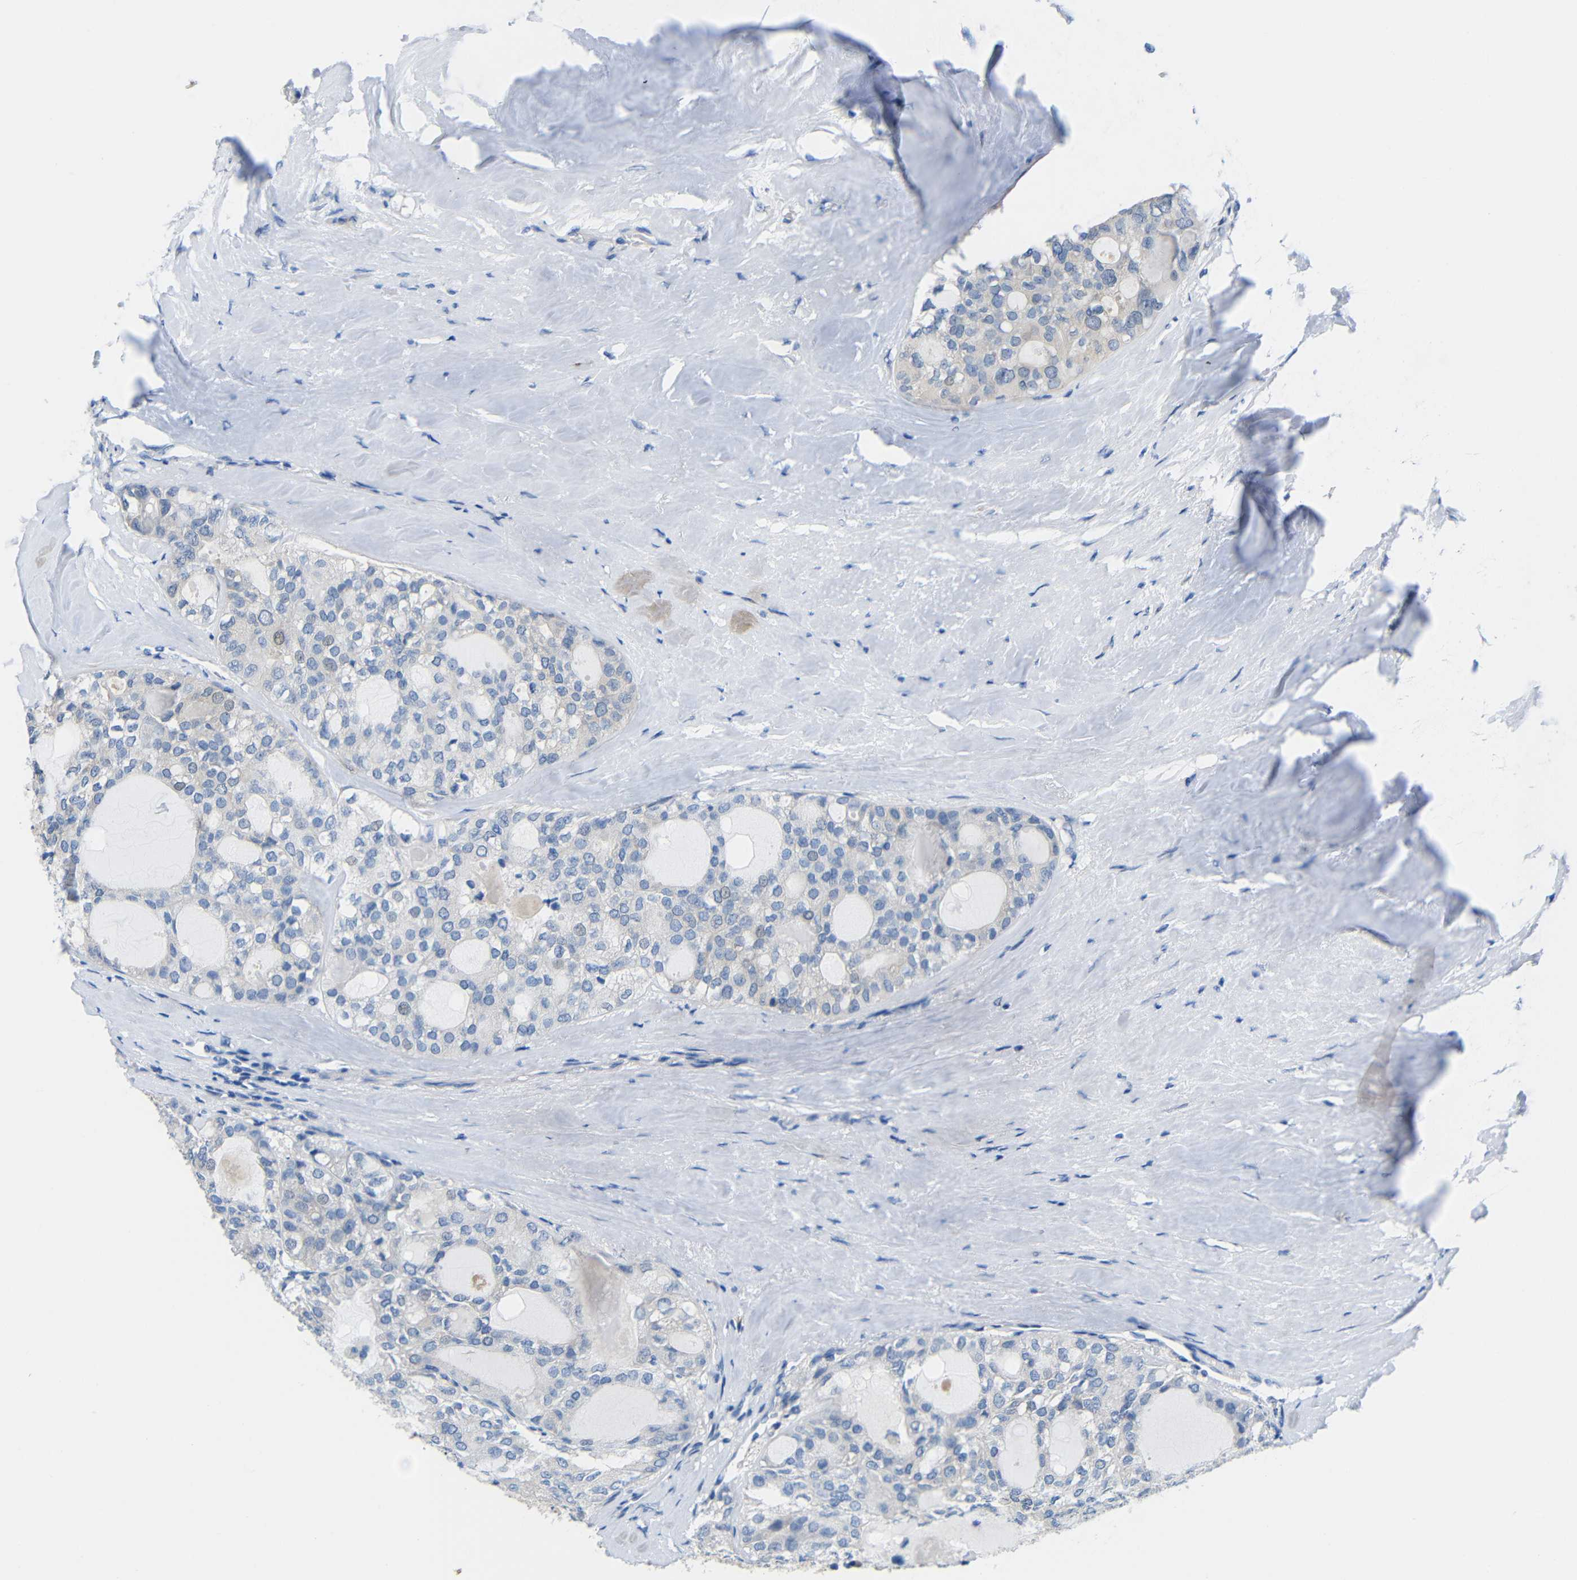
{"staining": {"intensity": "negative", "quantity": "none", "location": "none"}, "tissue": "thyroid cancer", "cell_type": "Tumor cells", "image_type": "cancer", "snomed": [{"axis": "morphology", "description": "Follicular adenoma carcinoma, NOS"}, {"axis": "topography", "description": "Thyroid gland"}], "caption": "High power microscopy micrograph of an immunohistochemistry (IHC) histopathology image of thyroid follicular adenoma carcinoma, revealing no significant positivity in tumor cells.", "gene": "NEGR1", "patient": {"sex": "male", "age": 75}}